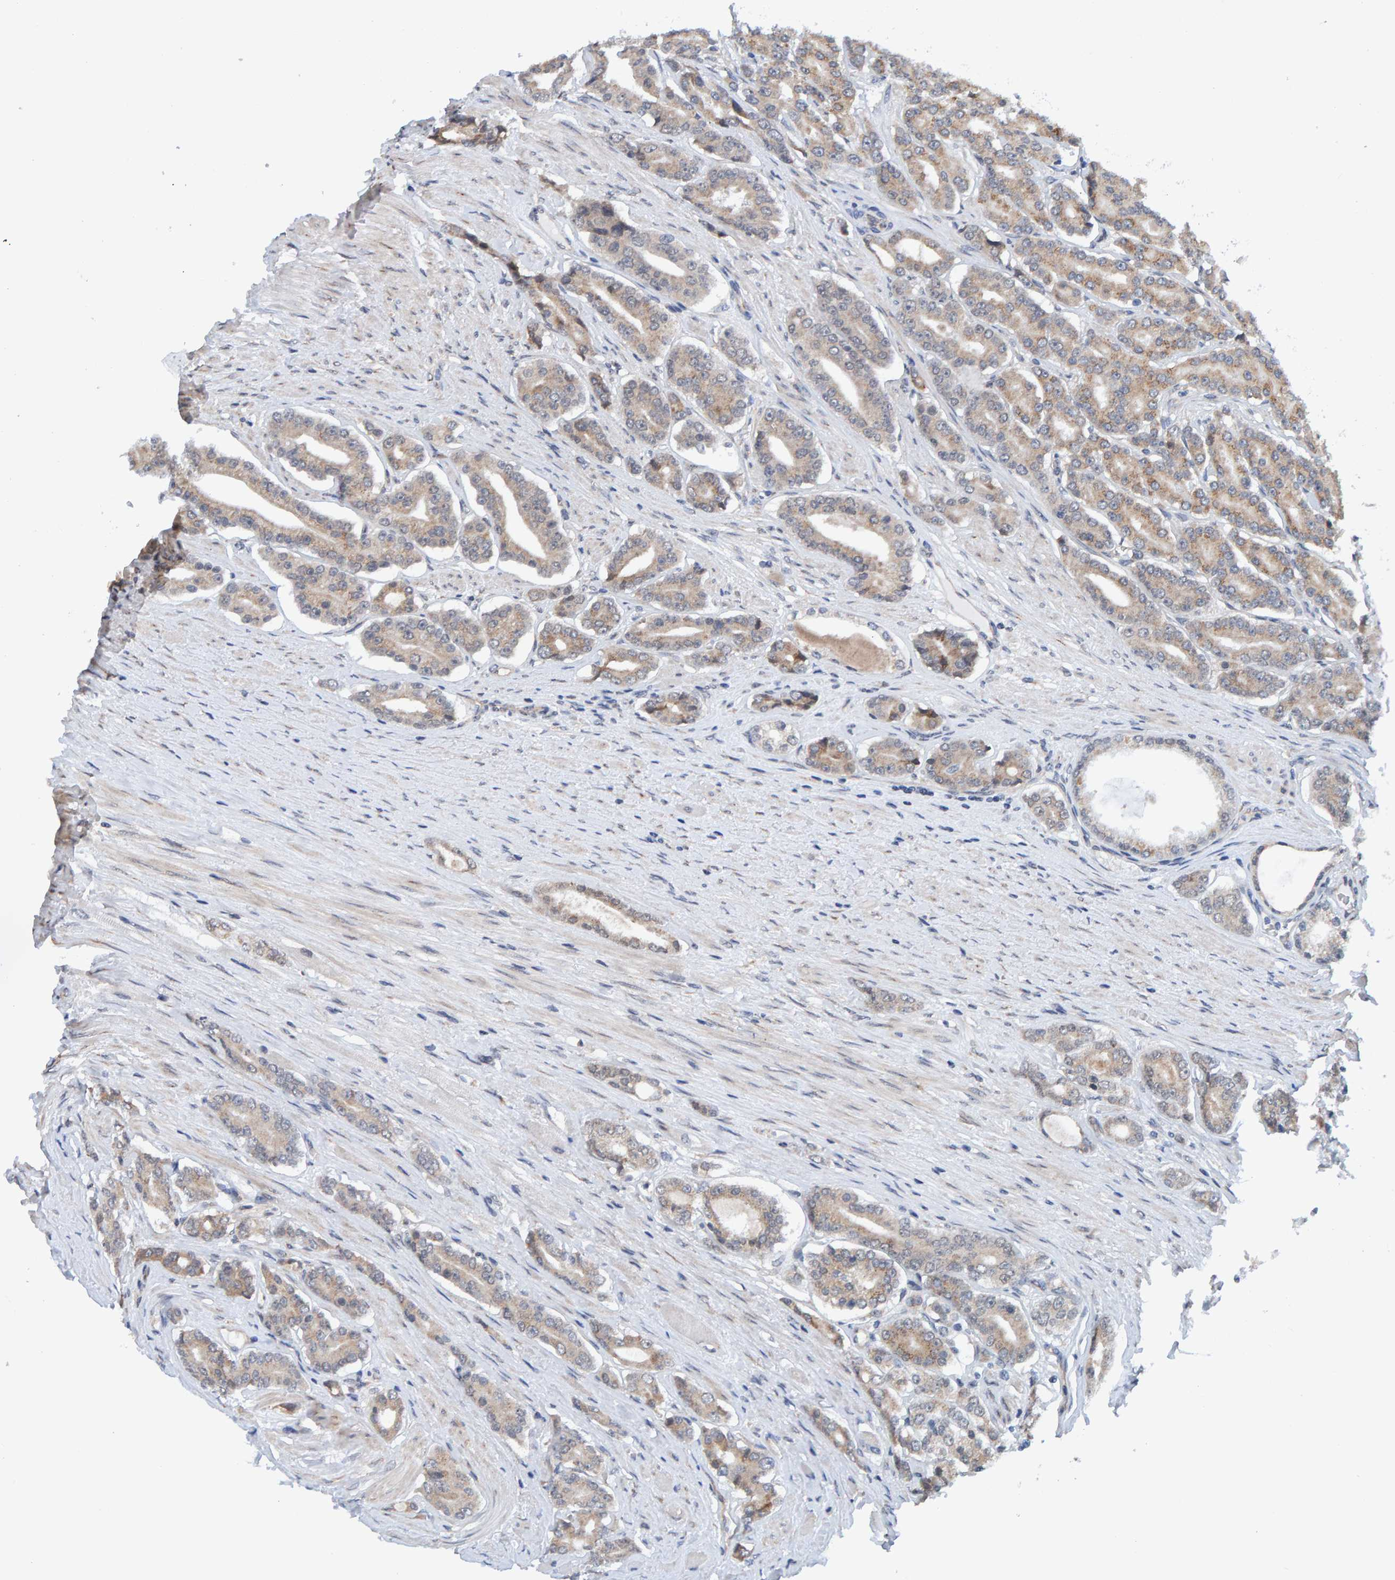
{"staining": {"intensity": "weak", "quantity": ">75%", "location": "cytoplasmic/membranous"}, "tissue": "prostate cancer", "cell_type": "Tumor cells", "image_type": "cancer", "snomed": [{"axis": "morphology", "description": "Adenocarcinoma, High grade"}, {"axis": "topography", "description": "Prostate"}], "caption": "IHC of human prostate cancer (adenocarcinoma (high-grade)) exhibits low levels of weak cytoplasmic/membranous expression in approximately >75% of tumor cells.", "gene": "SCRN2", "patient": {"sex": "male", "age": 71}}